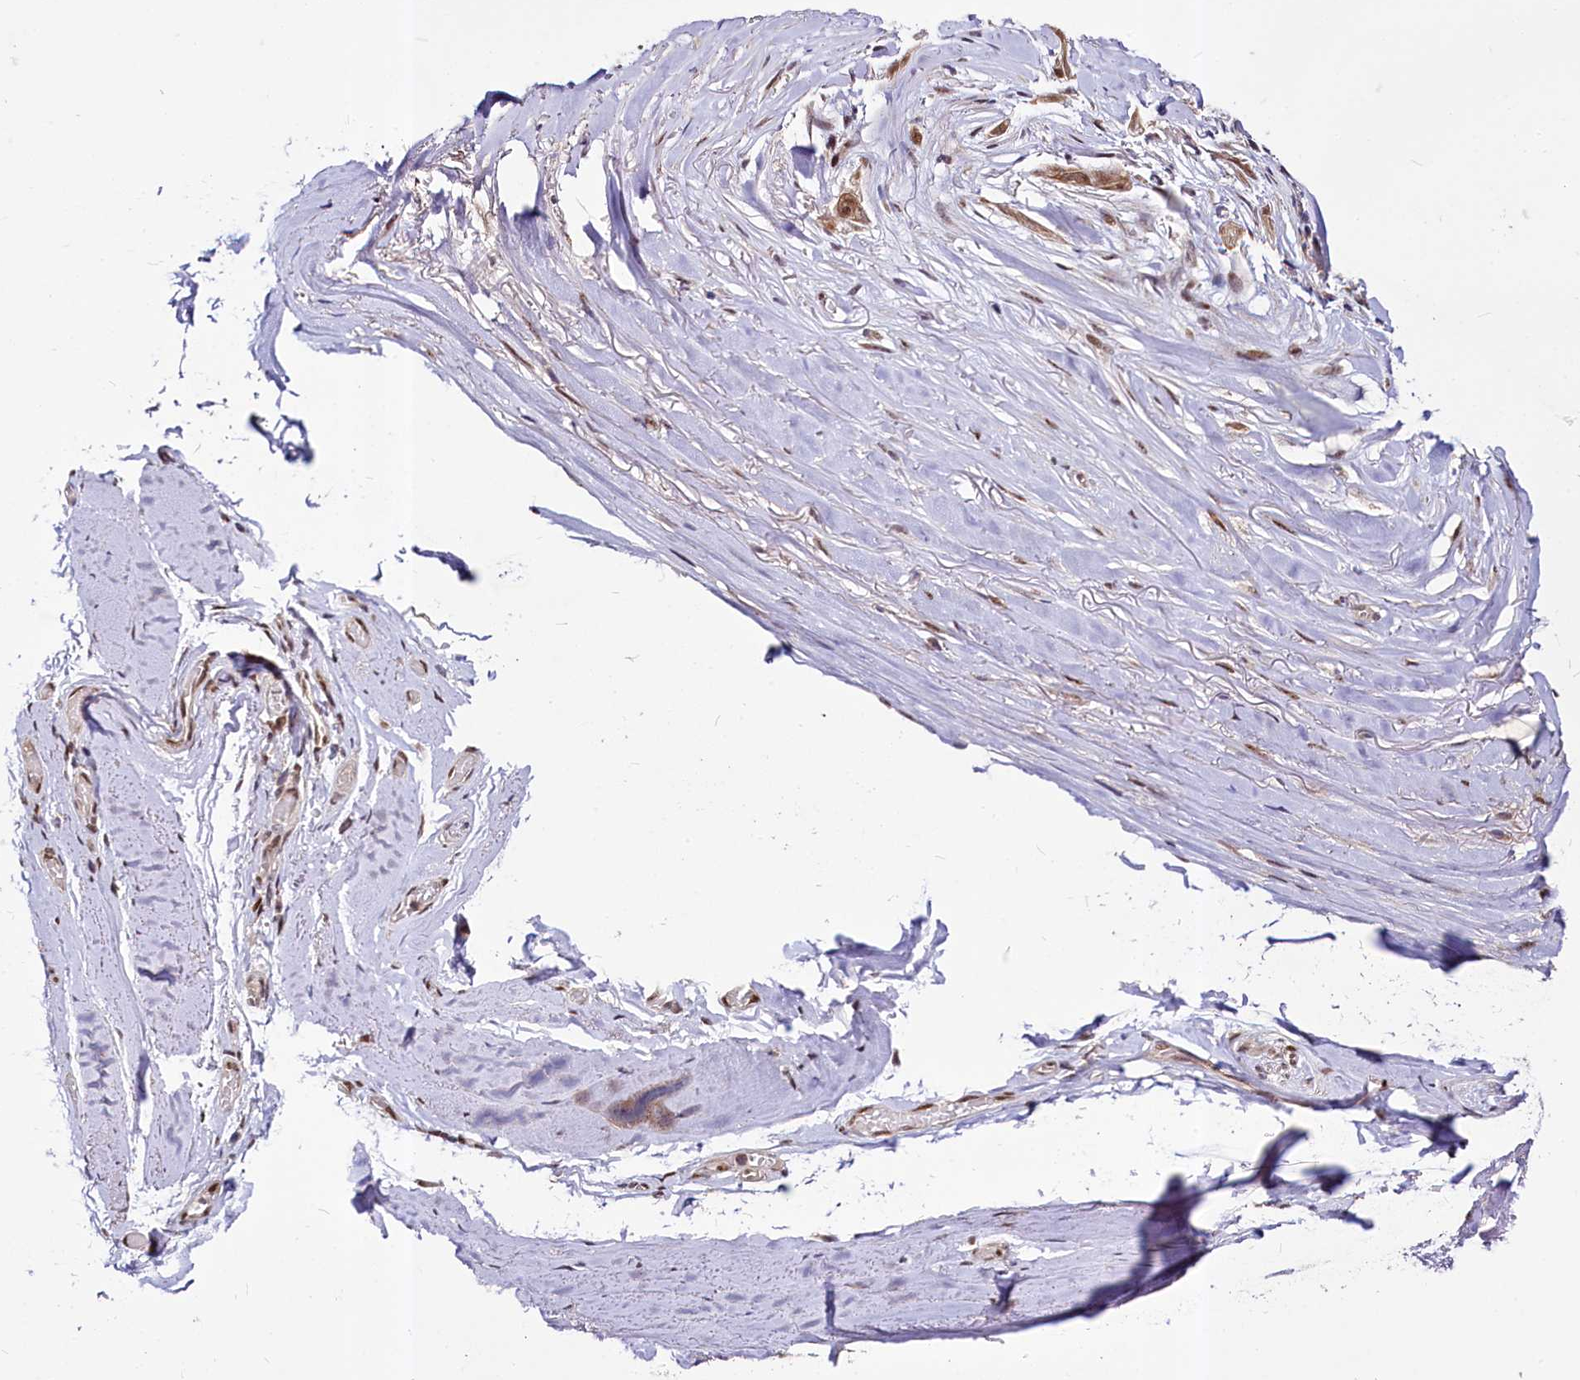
{"staining": {"intensity": "moderate", "quantity": ">75%", "location": "nuclear"}, "tissue": "adipose tissue", "cell_type": "Adipocytes", "image_type": "normal", "snomed": [{"axis": "morphology", "description": "Normal tissue, NOS"}, {"axis": "morphology", "description": "Basal cell carcinoma"}, {"axis": "topography", "description": "Skin"}], "caption": "Protein analysis of normal adipose tissue shows moderate nuclear expression in about >75% of adipocytes.", "gene": "MAML2", "patient": {"sex": "female", "age": 89}}